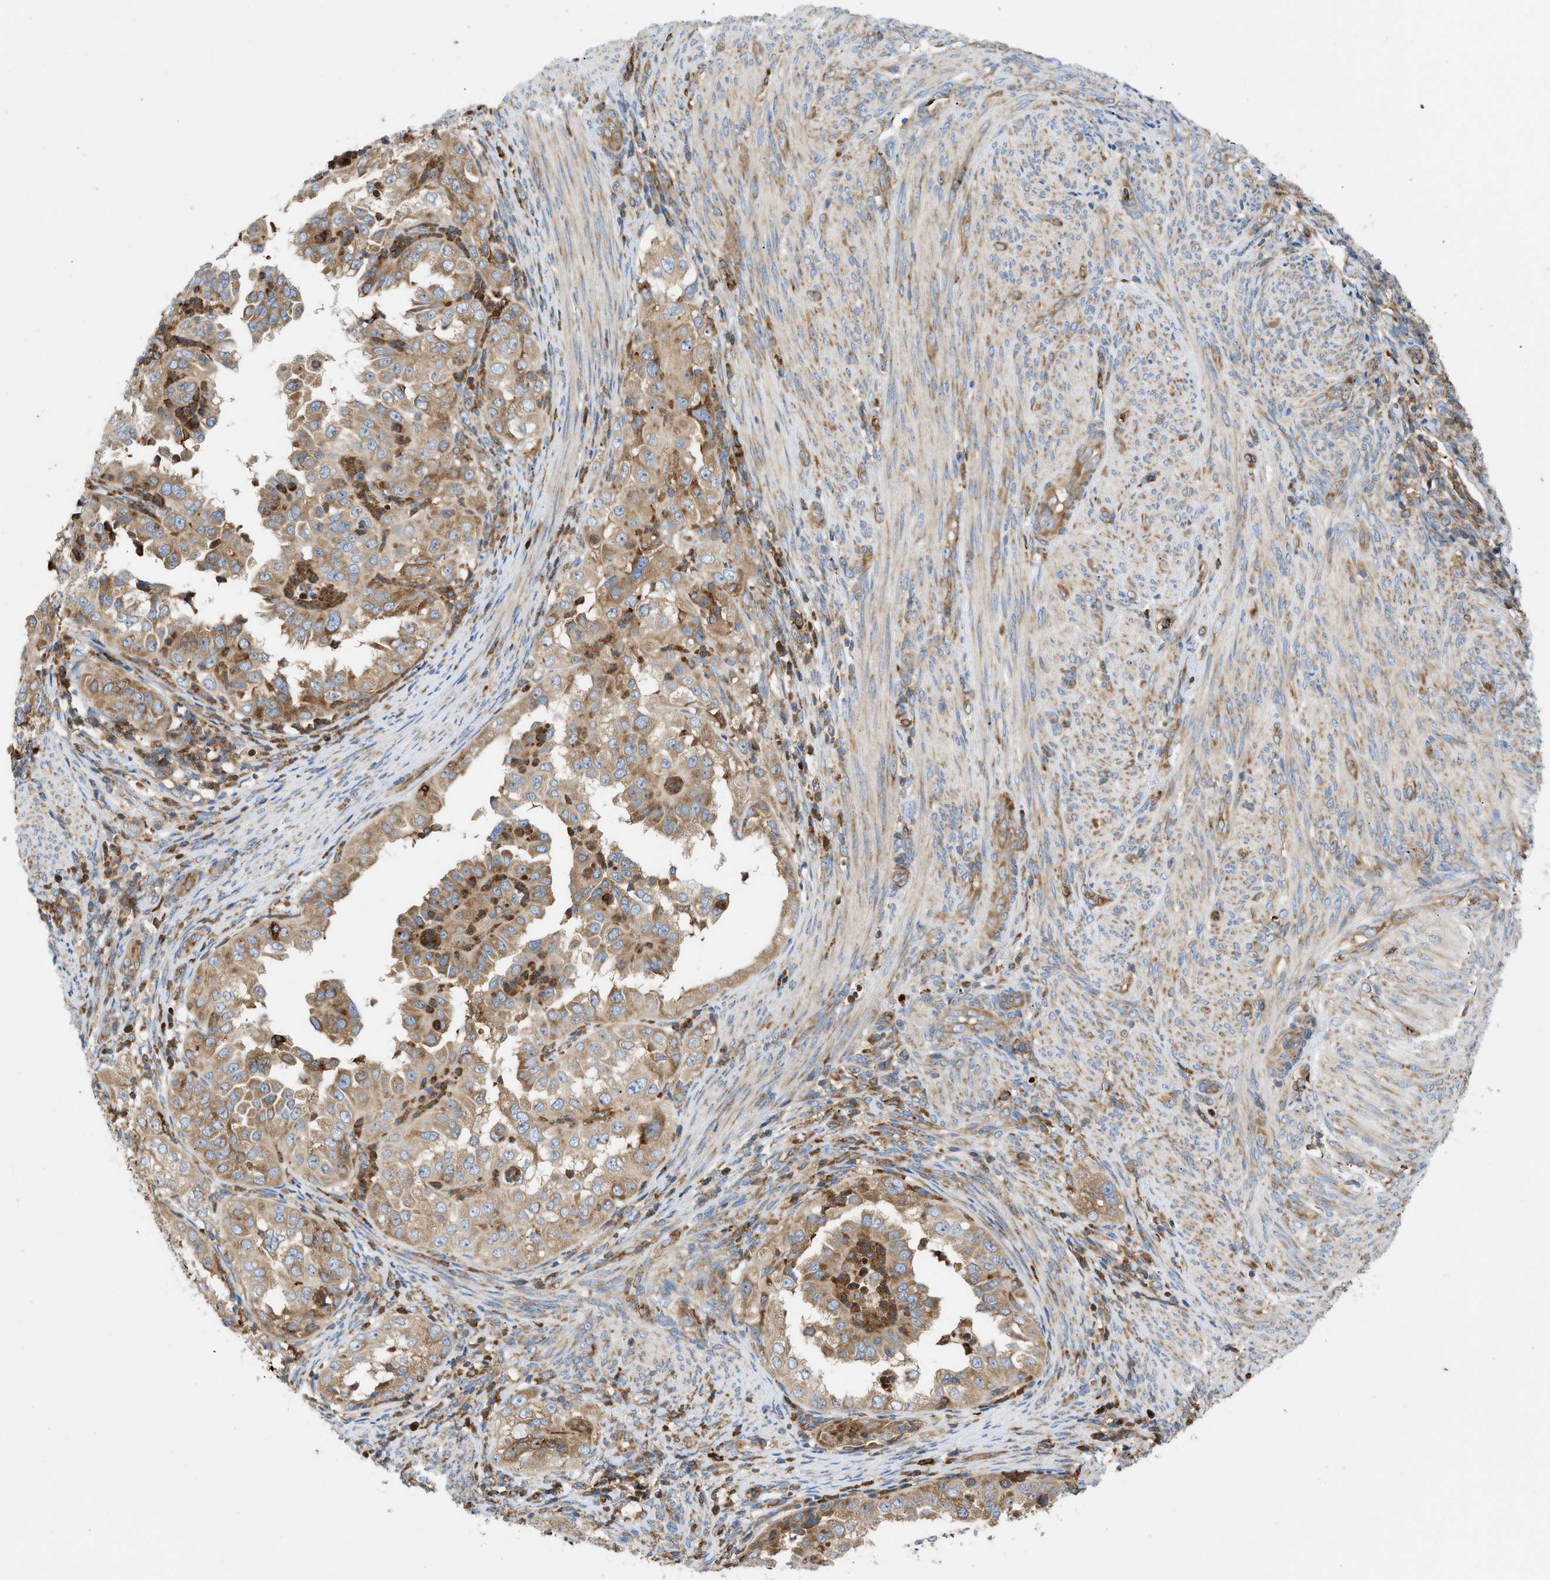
{"staining": {"intensity": "moderate", "quantity": ">75%", "location": "cytoplasmic/membranous"}, "tissue": "endometrial cancer", "cell_type": "Tumor cells", "image_type": "cancer", "snomed": [{"axis": "morphology", "description": "Adenocarcinoma, NOS"}, {"axis": "topography", "description": "Endometrium"}], "caption": "A micrograph of endometrial cancer stained for a protein displays moderate cytoplasmic/membranous brown staining in tumor cells. (DAB IHC with brightfield microscopy, high magnification).", "gene": "GPAT4", "patient": {"sex": "female", "age": 85}}